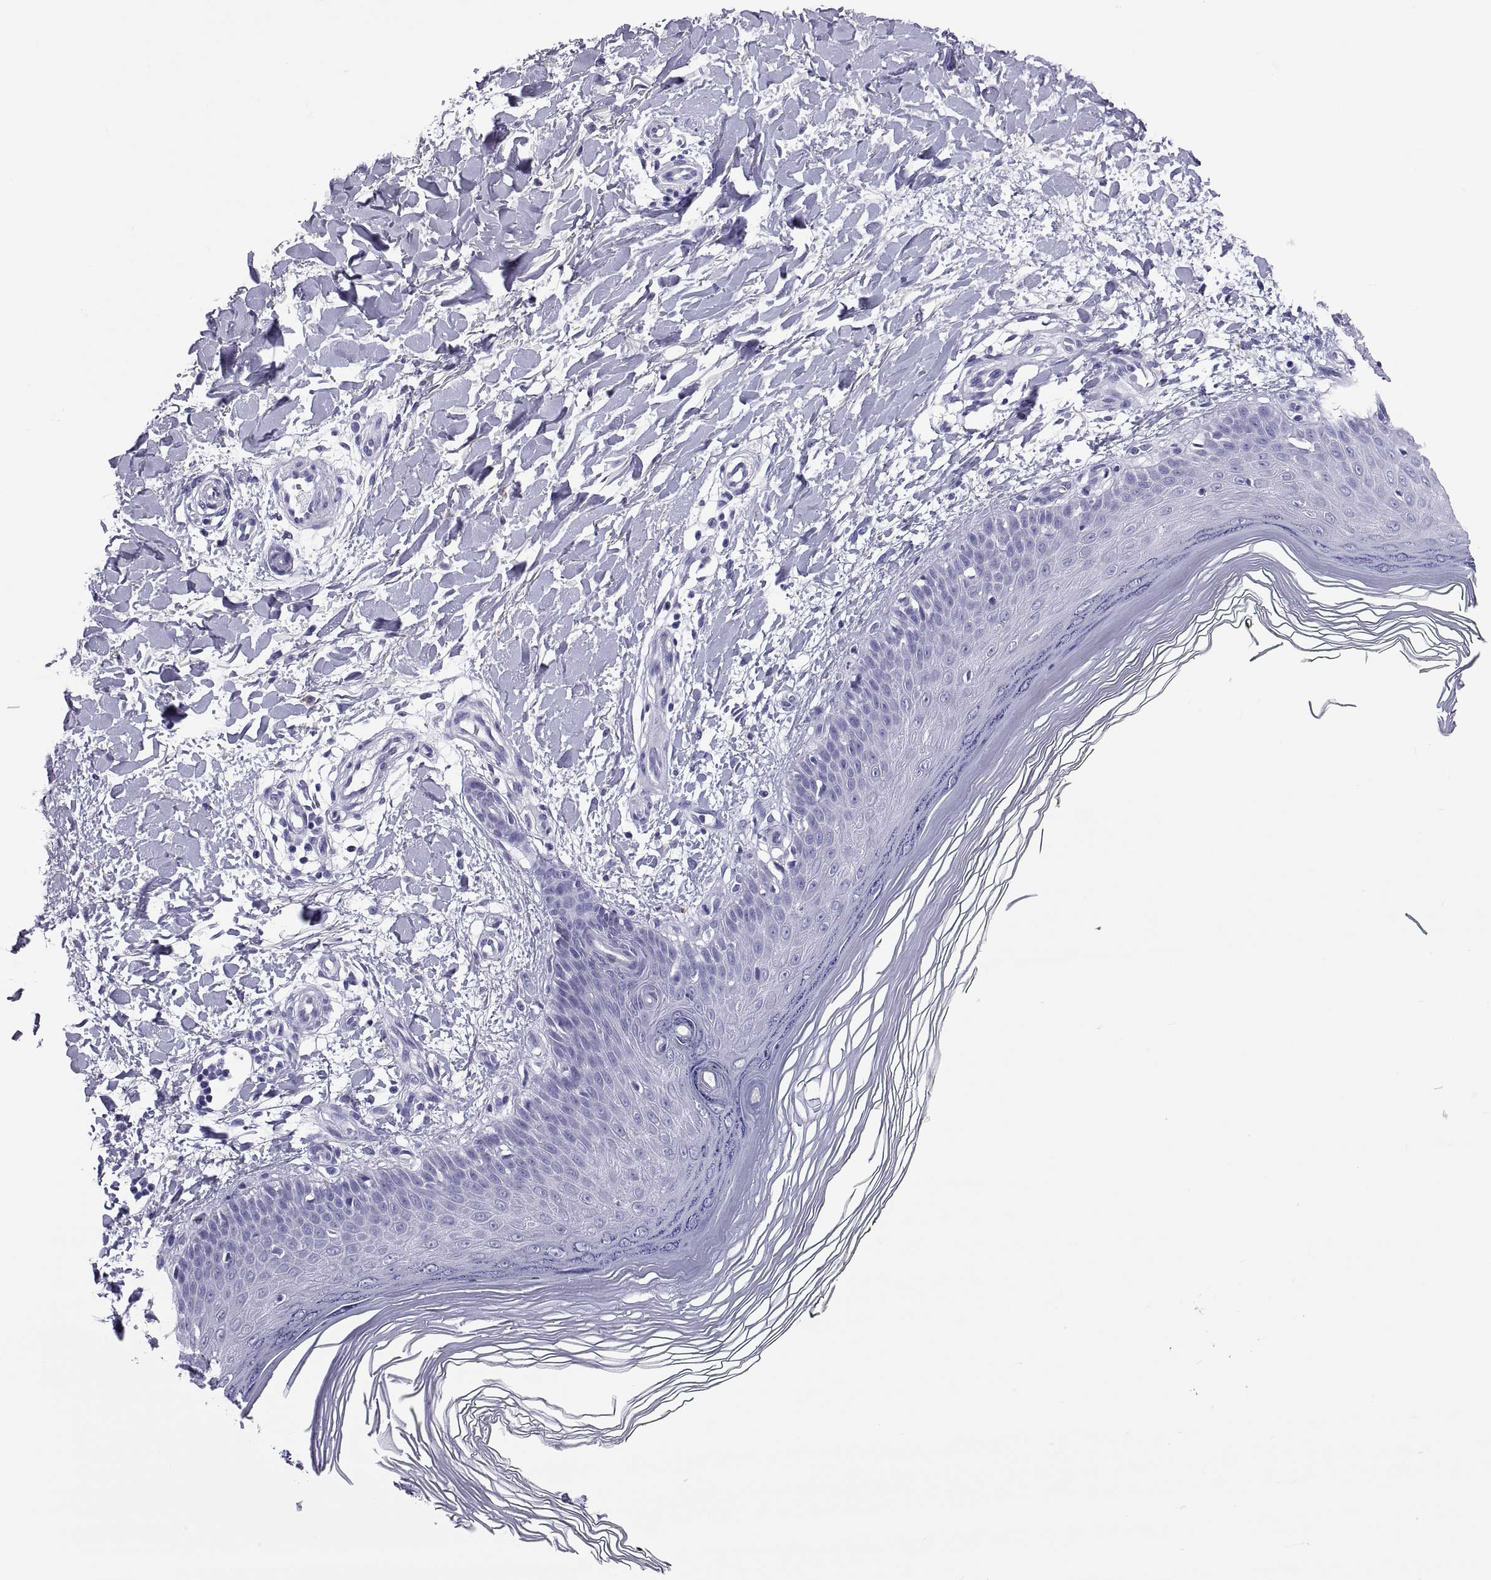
{"staining": {"intensity": "negative", "quantity": "none", "location": "none"}, "tissue": "skin", "cell_type": "Fibroblasts", "image_type": "normal", "snomed": [{"axis": "morphology", "description": "Normal tissue, NOS"}, {"axis": "topography", "description": "Skin"}], "caption": "Immunohistochemistry of unremarkable human skin exhibits no expression in fibroblasts.", "gene": "QRICH2", "patient": {"sex": "female", "age": 62}}